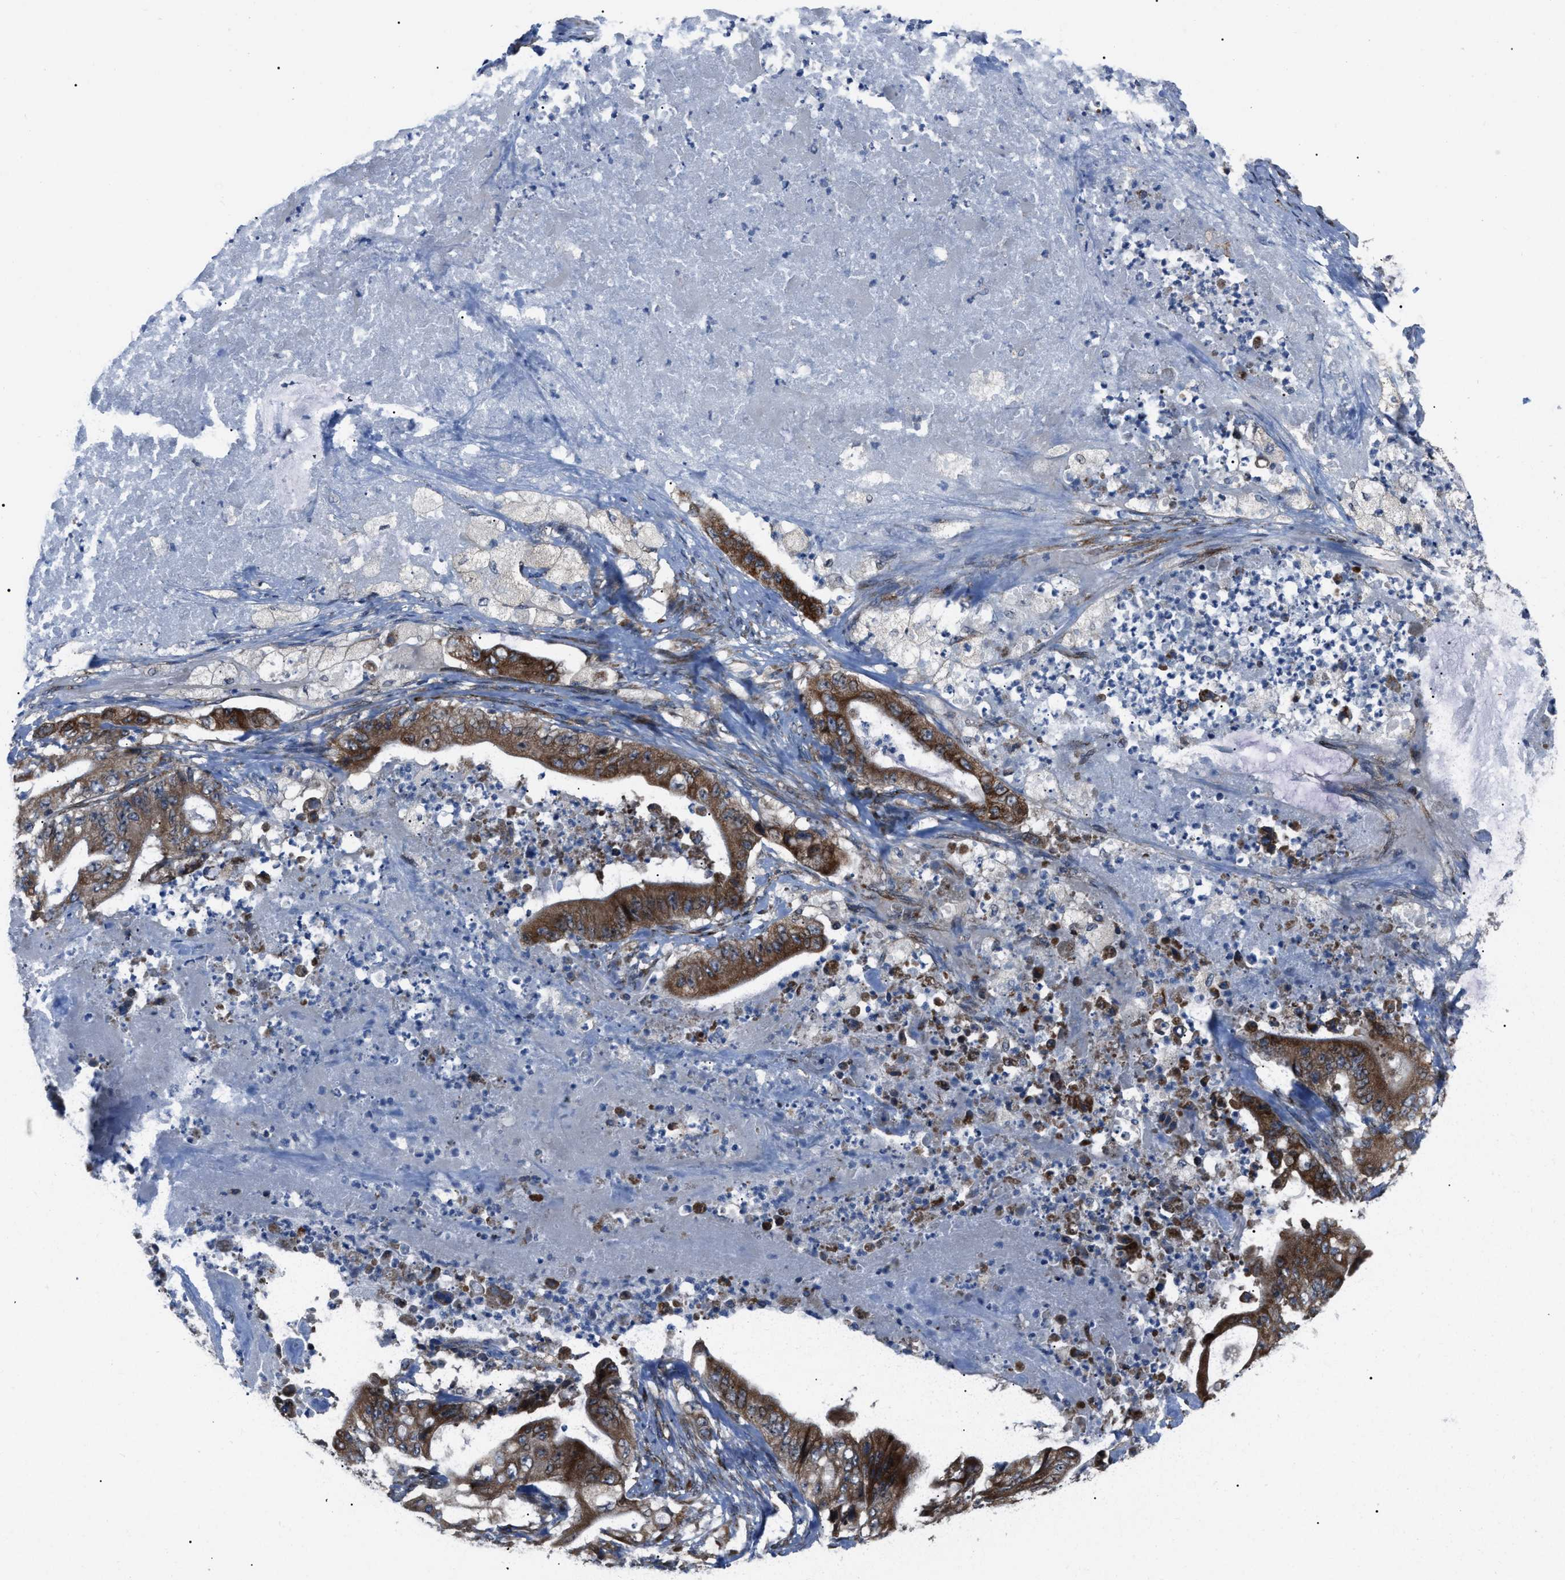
{"staining": {"intensity": "strong", "quantity": ">75%", "location": "cytoplasmic/membranous"}, "tissue": "stomach cancer", "cell_type": "Tumor cells", "image_type": "cancer", "snomed": [{"axis": "morphology", "description": "Adenocarcinoma, NOS"}, {"axis": "topography", "description": "Stomach"}], "caption": "Stomach adenocarcinoma stained with DAB (3,3'-diaminobenzidine) immunohistochemistry (IHC) displays high levels of strong cytoplasmic/membranous expression in about >75% of tumor cells. The staining is performed using DAB (3,3'-diaminobenzidine) brown chromogen to label protein expression. The nuclei are counter-stained blue using hematoxylin.", "gene": "AGO2", "patient": {"sex": "female", "age": 73}}